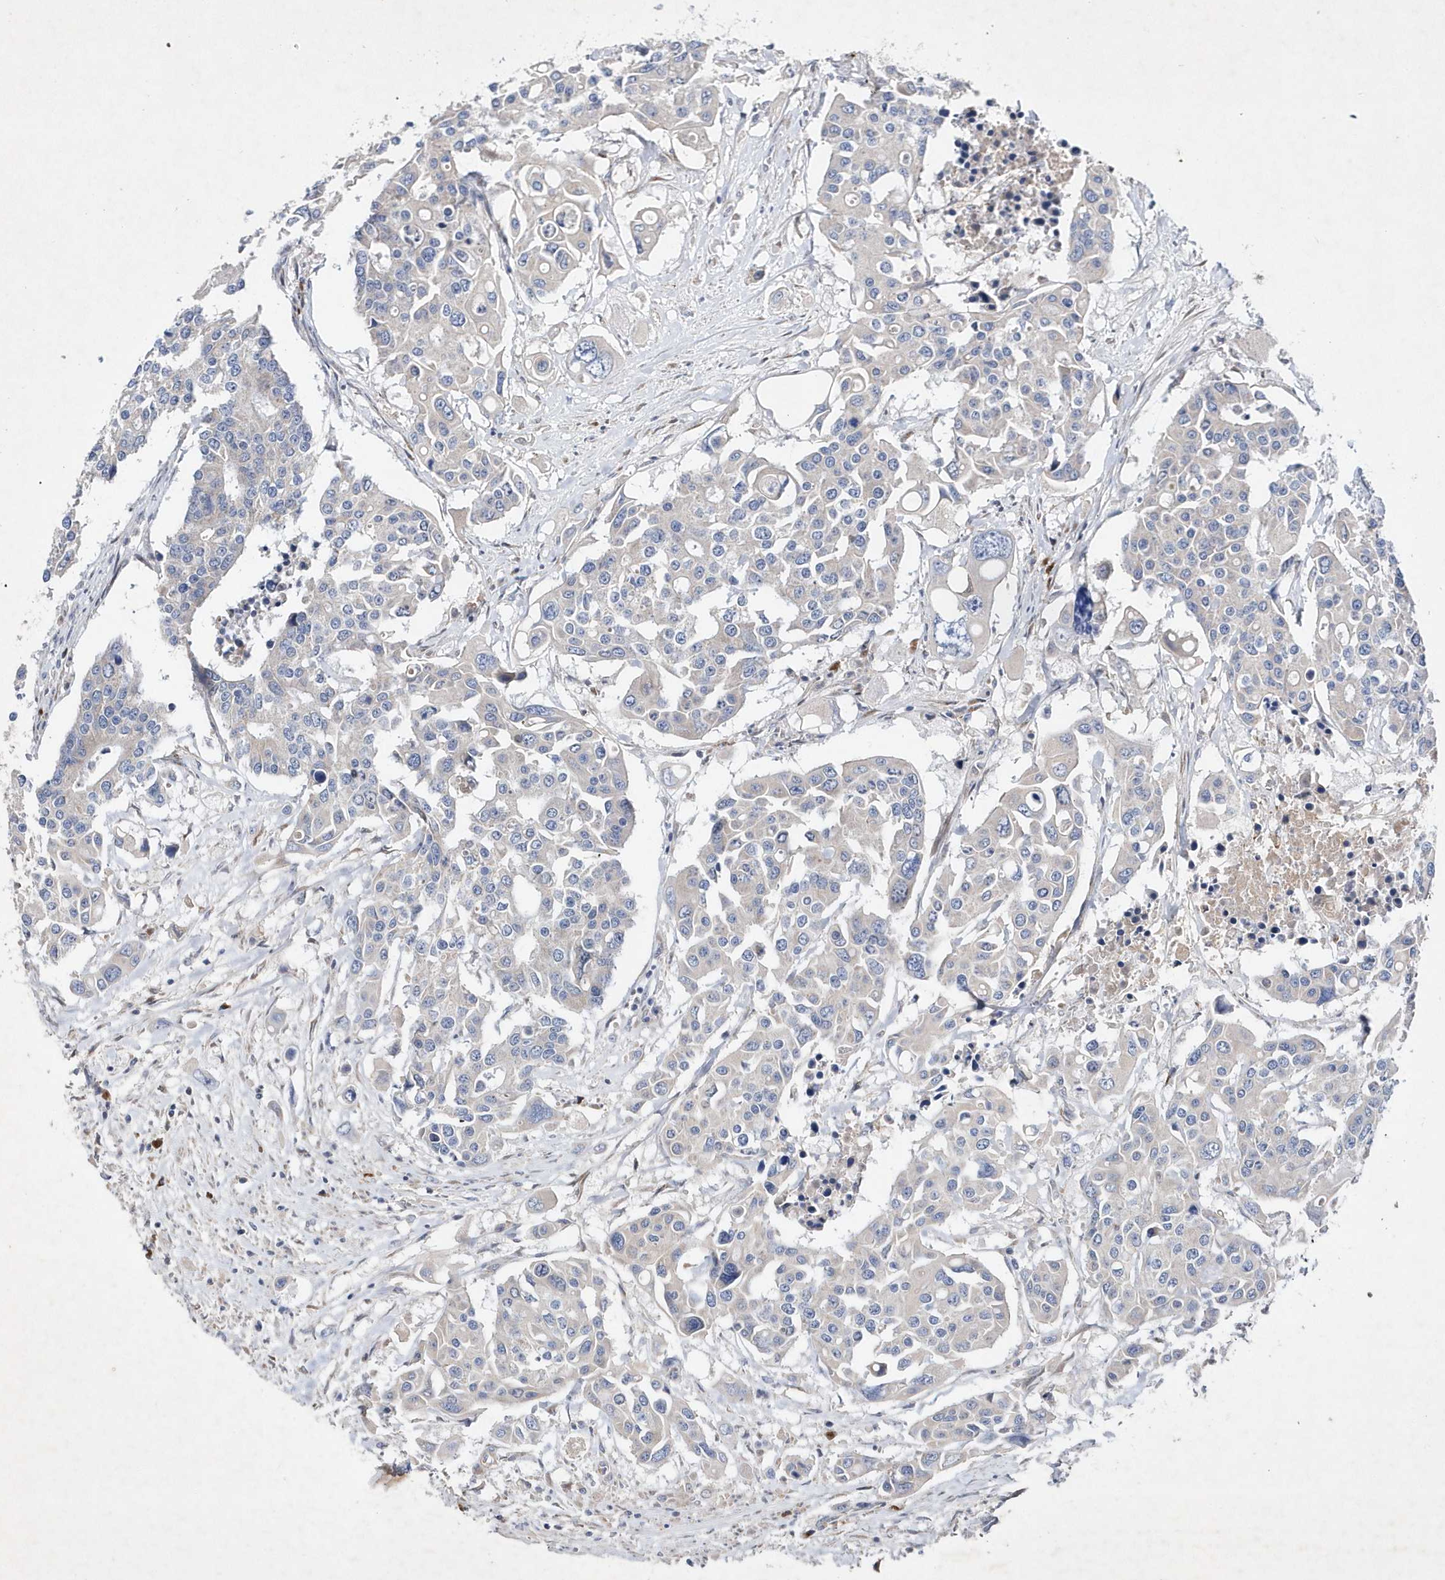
{"staining": {"intensity": "negative", "quantity": "none", "location": "none"}, "tissue": "colorectal cancer", "cell_type": "Tumor cells", "image_type": "cancer", "snomed": [{"axis": "morphology", "description": "Adenocarcinoma, NOS"}, {"axis": "topography", "description": "Colon"}], "caption": "This is an immunohistochemistry histopathology image of human colorectal adenocarcinoma. There is no expression in tumor cells.", "gene": "METTL8", "patient": {"sex": "male", "age": 77}}